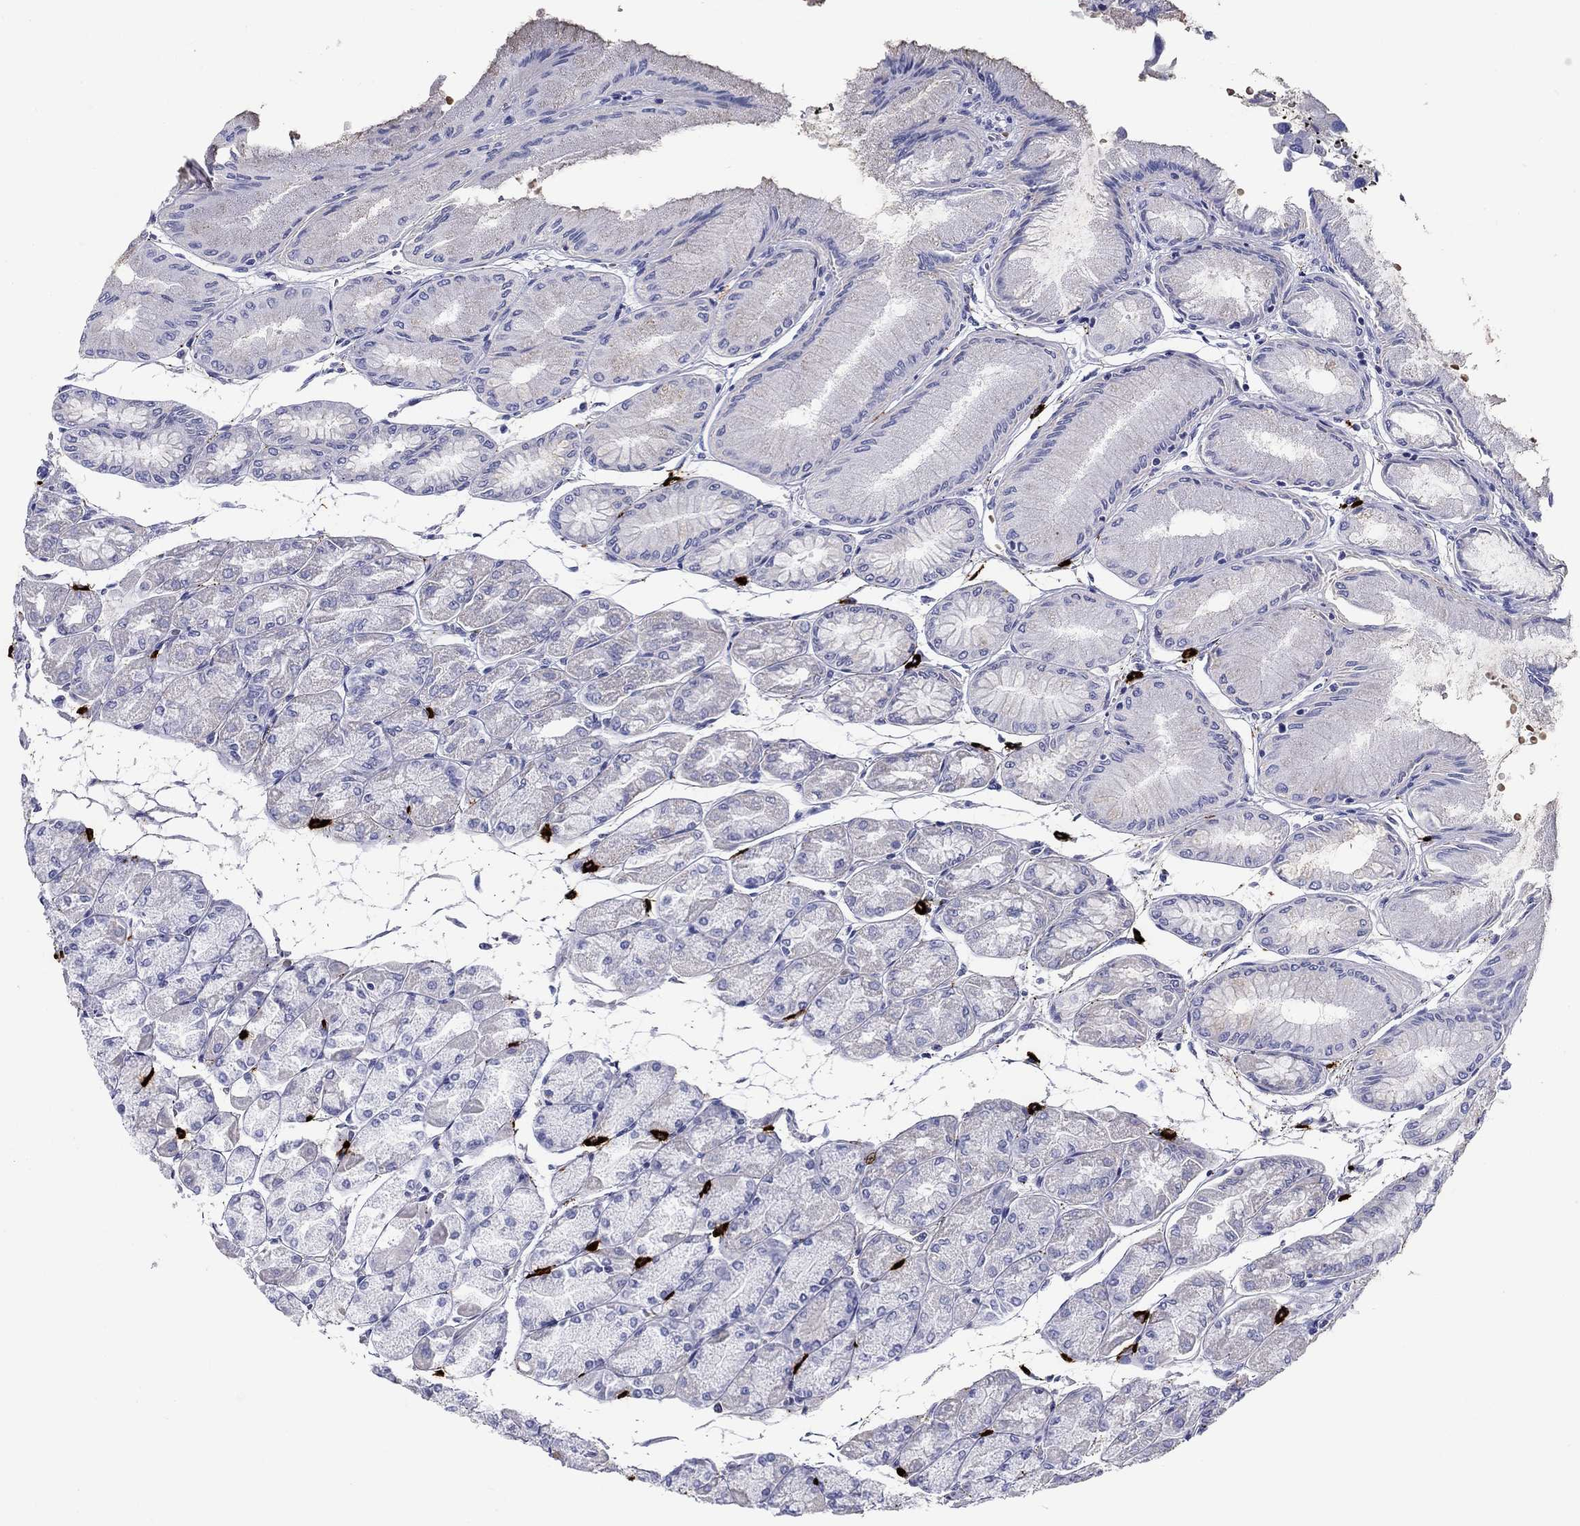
{"staining": {"intensity": "negative", "quantity": "none", "location": "none"}, "tissue": "stomach", "cell_type": "Glandular cells", "image_type": "normal", "snomed": [{"axis": "morphology", "description": "Normal tissue, NOS"}, {"axis": "topography", "description": "Stomach, upper"}], "caption": "Human stomach stained for a protein using immunohistochemistry (IHC) exhibits no staining in glandular cells.", "gene": "CD40LG", "patient": {"sex": "male", "age": 60}}